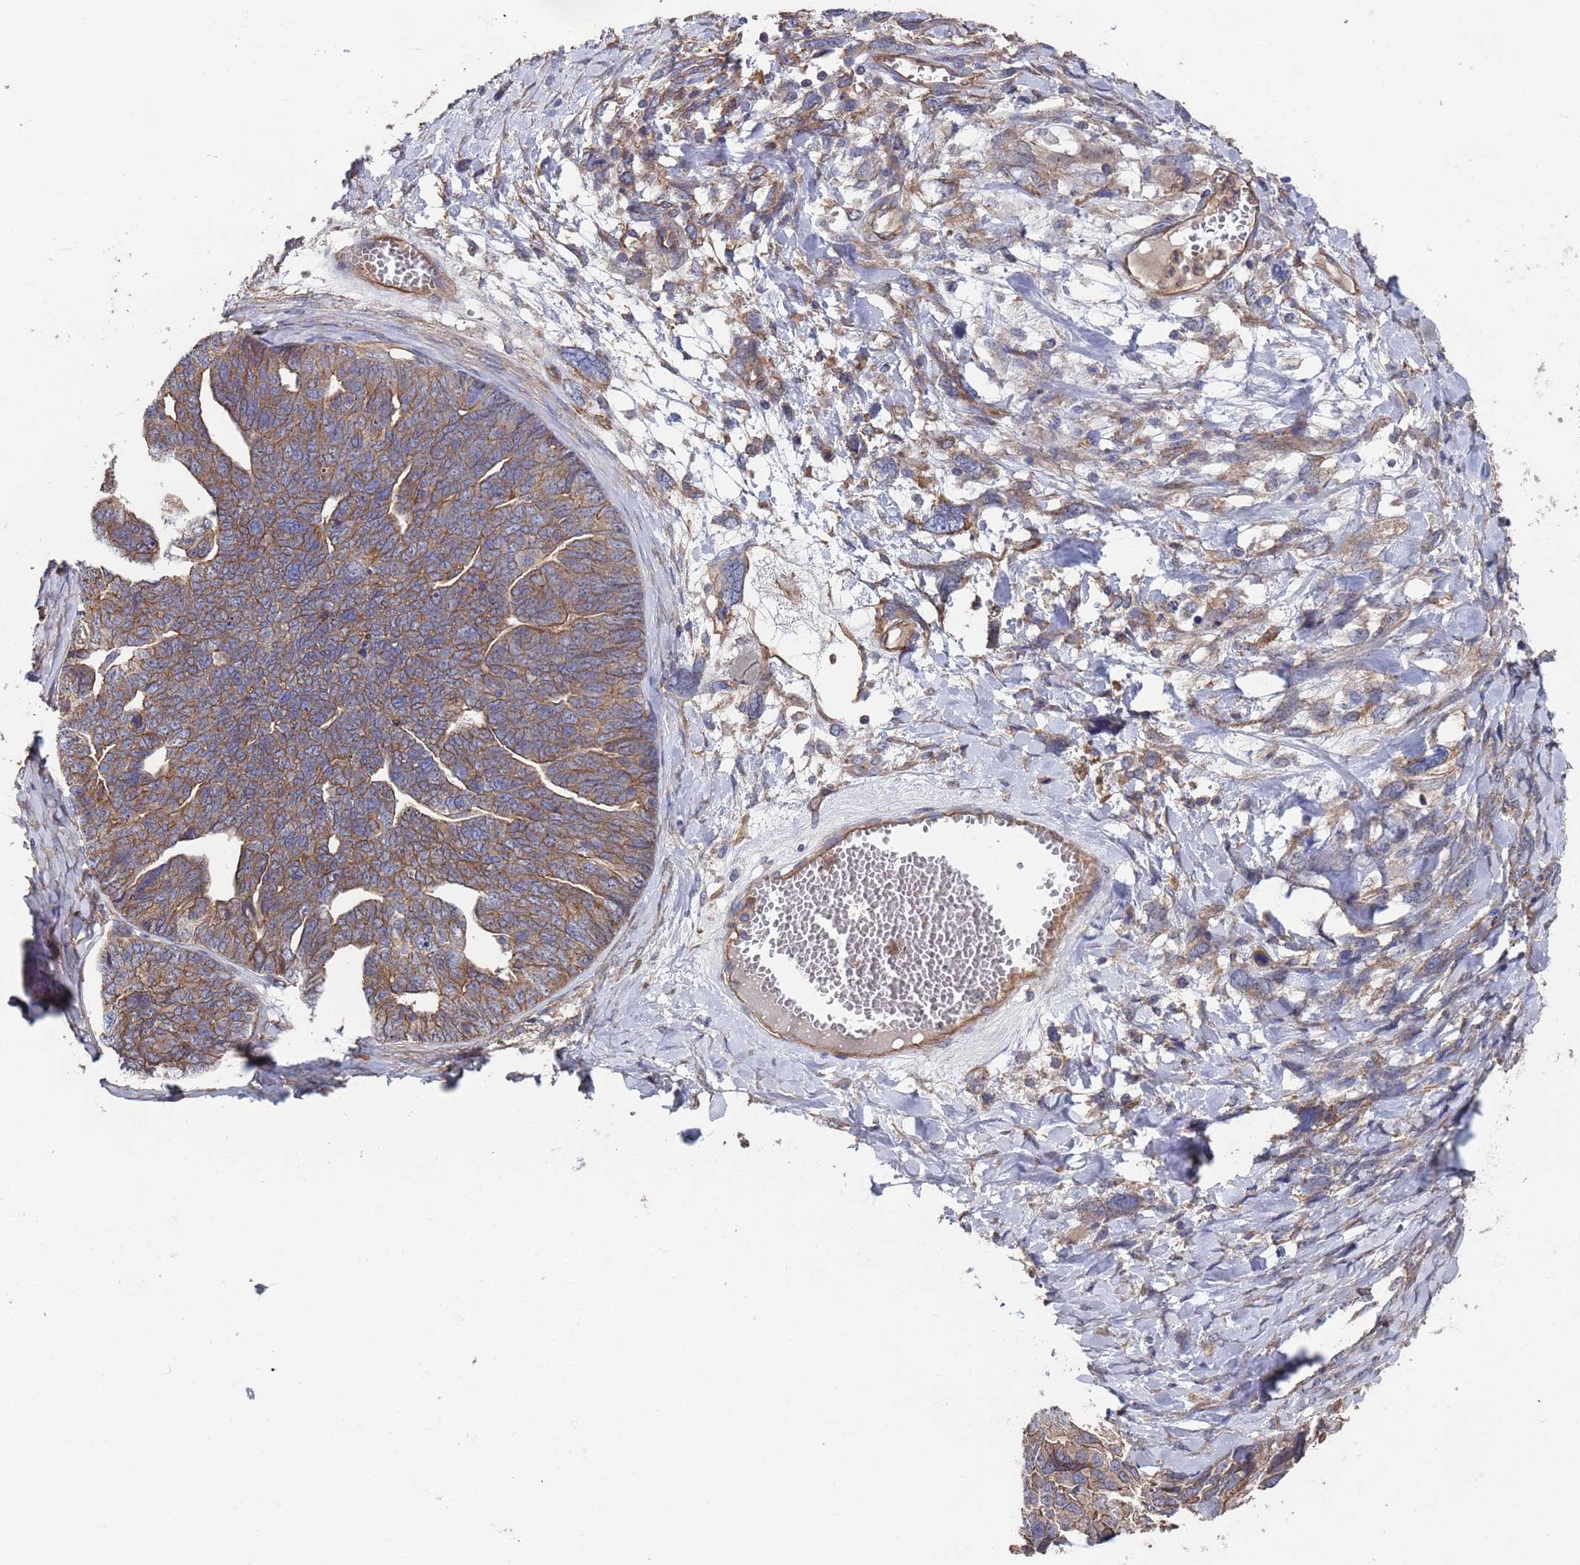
{"staining": {"intensity": "weak", "quantity": "25%-75%", "location": "cytoplasmic/membranous"}, "tissue": "ovarian cancer", "cell_type": "Tumor cells", "image_type": "cancer", "snomed": [{"axis": "morphology", "description": "Cystadenocarcinoma, serous, NOS"}, {"axis": "topography", "description": "Ovary"}], "caption": "Immunohistochemistry (IHC) of human ovarian cancer (serous cystadenocarcinoma) demonstrates low levels of weak cytoplasmic/membranous expression in approximately 25%-75% of tumor cells.", "gene": "NDUFAF6", "patient": {"sex": "female", "age": 79}}